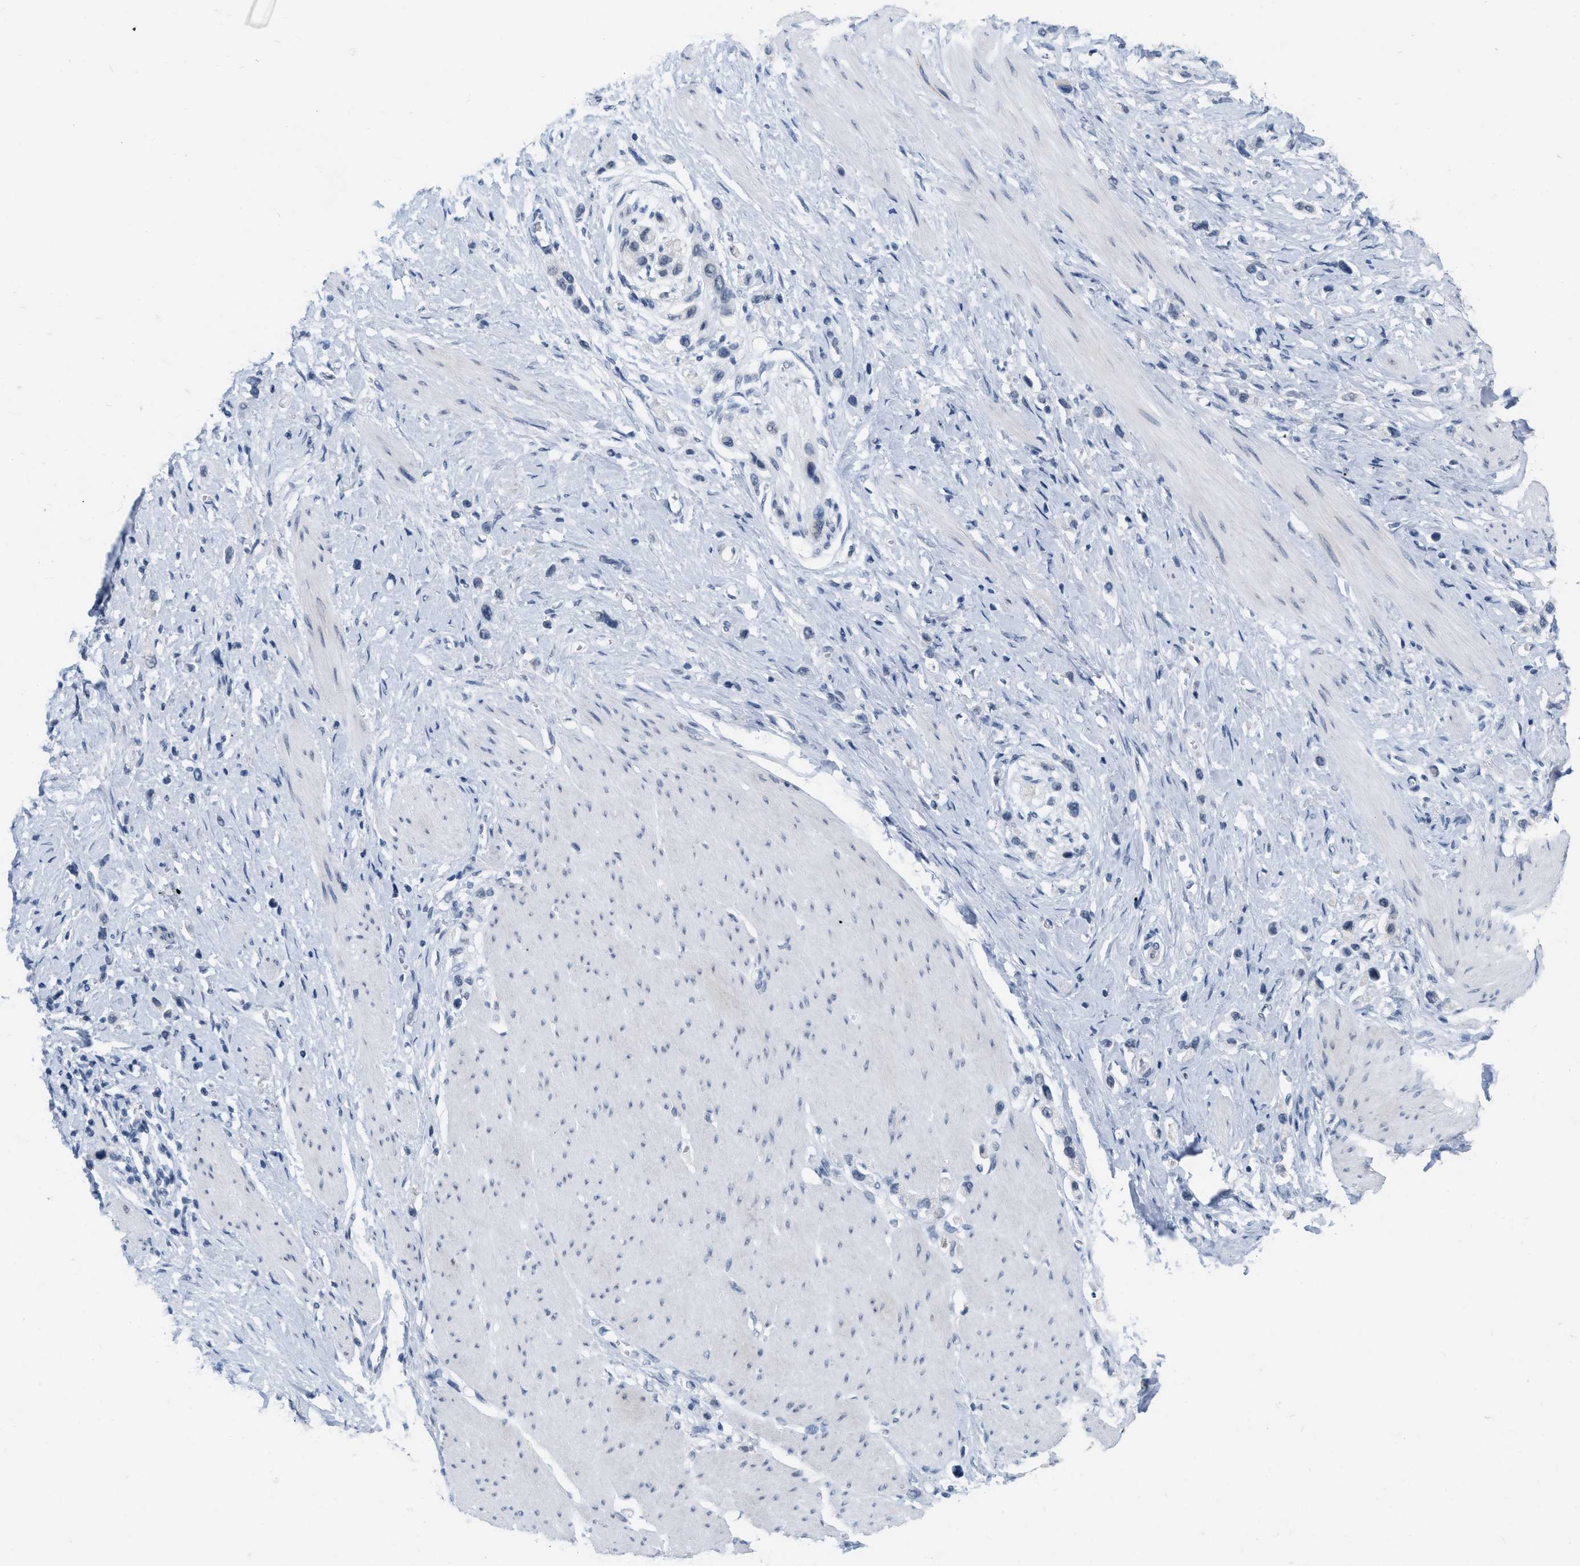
{"staining": {"intensity": "negative", "quantity": "none", "location": "none"}, "tissue": "stomach cancer", "cell_type": "Tumor cells", "image_type": "cancer", "snomed": [{"axis": "morphology", "description": "Adenocarcinoma, NOS"}, {"axis": "topography", "description": "Stomach"}], "caption": "Immunohistochemical staining of stomach cancer (adenocarcinoma) exhibits no significant positivity in tumor cells.", "gene": "XIRP1", "patient": {"sex": "female", "age": 65}}